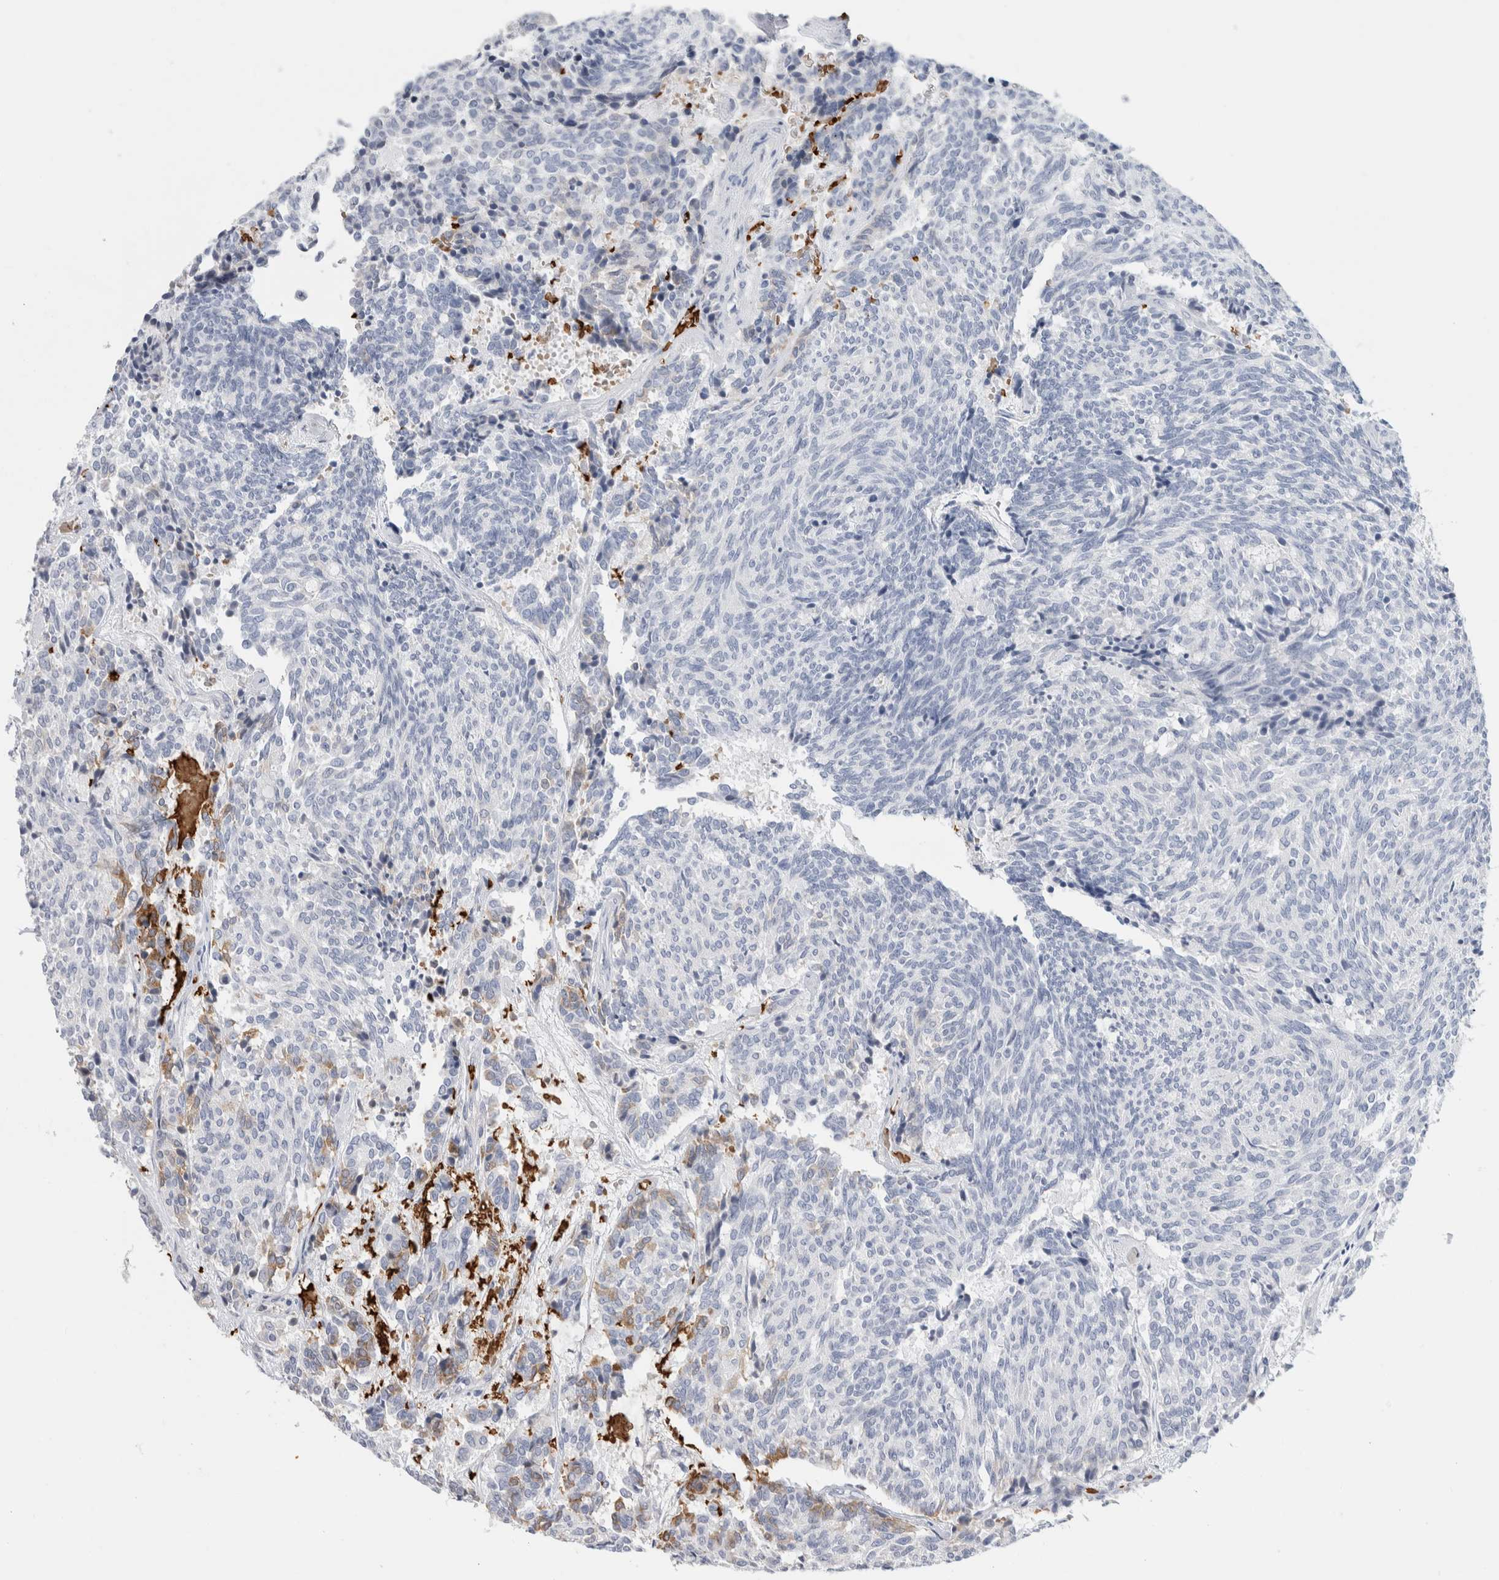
{"staining": {"intensity": "negative", "quantity": "none", "location": "none"}, "tissue": "carcinoid", "cell_type": "Tumor cells", "image_type": "cancer", "snomed": [{"axis": "morphology", "description": "Carcinoid, malignant, NOS"}, {"axis": "topography", "description": "Pancreas"}], "caption": "High power microscopy histopathology image of an immunohistochemistry image of carcinoid, revealing no significant staining in tumor cells. (Brightfield microscopy of DAB (3,3'-diaminobenzidine) immunohistochemistry at high magnification).", "gene": "CA1", "patient": {"sex": "female", "age": 54}}